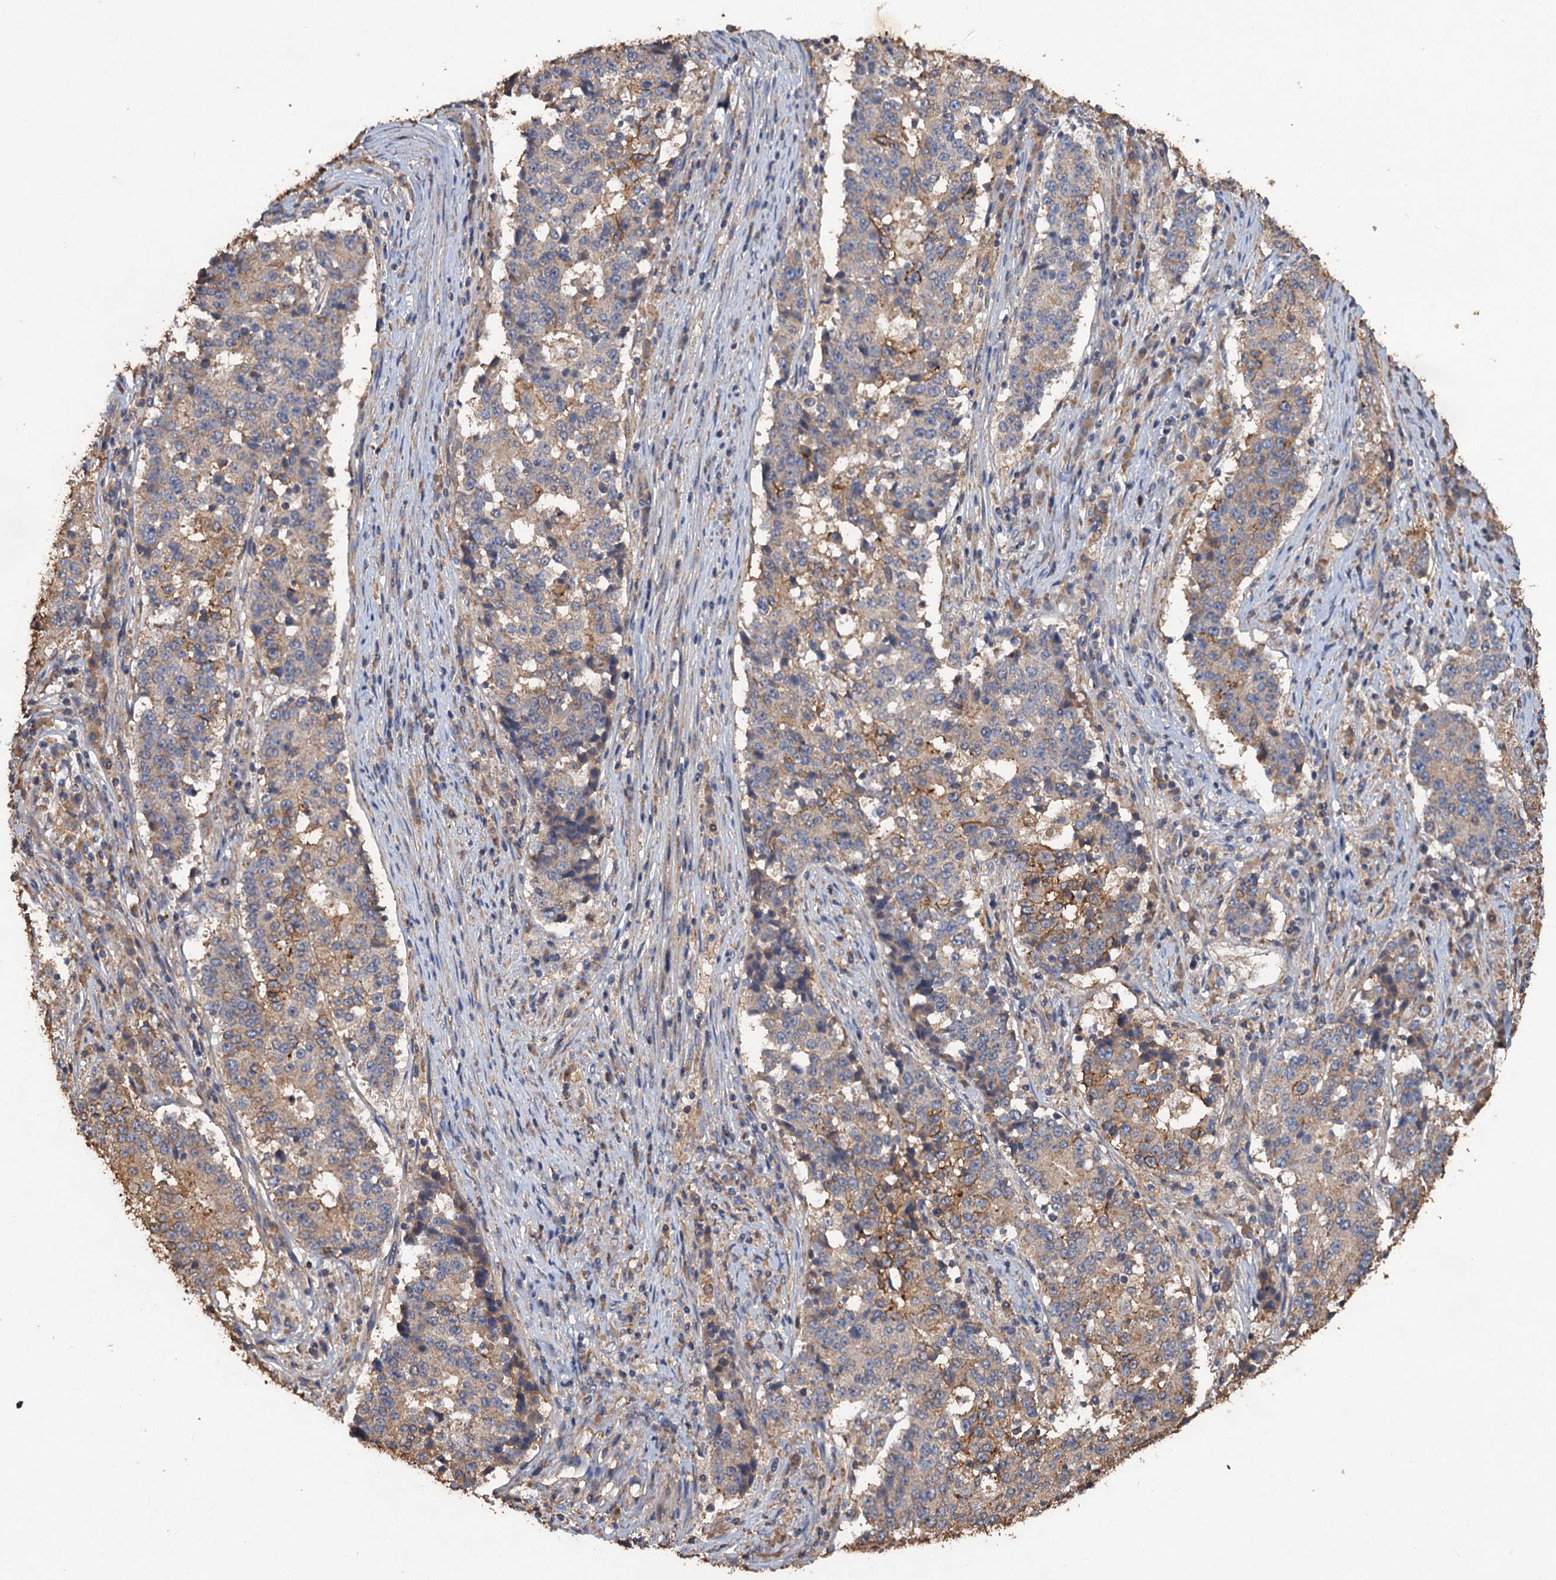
{"staining": {"intensity": "moderate", "quantity": "<25%", "location": "cytoplasmic/membranous"}, "tissue": "stomach cancer", "cell_type": "Tumor cells", "image_type": "cancer", "snomed": [{"axis": "morphology", "description": "Adenocarcinoma, NOS"}, {"axis": "topography", "description": "Stomach"}], "caption": "Immunohistochemistry of human stomach cancer (adenocarcinoma) shows low levels of moderate cytoplasmic/membranous positivity in approximately <25% of tumor cells. Using DAB (3,3'-diaminobenzidine) (brown) and hematoxylin (blue) stains, captured at high magnification using brightfield microscopy.", "gene": "SCUBE3", "patient": {"sex": "male", "age": 59}}